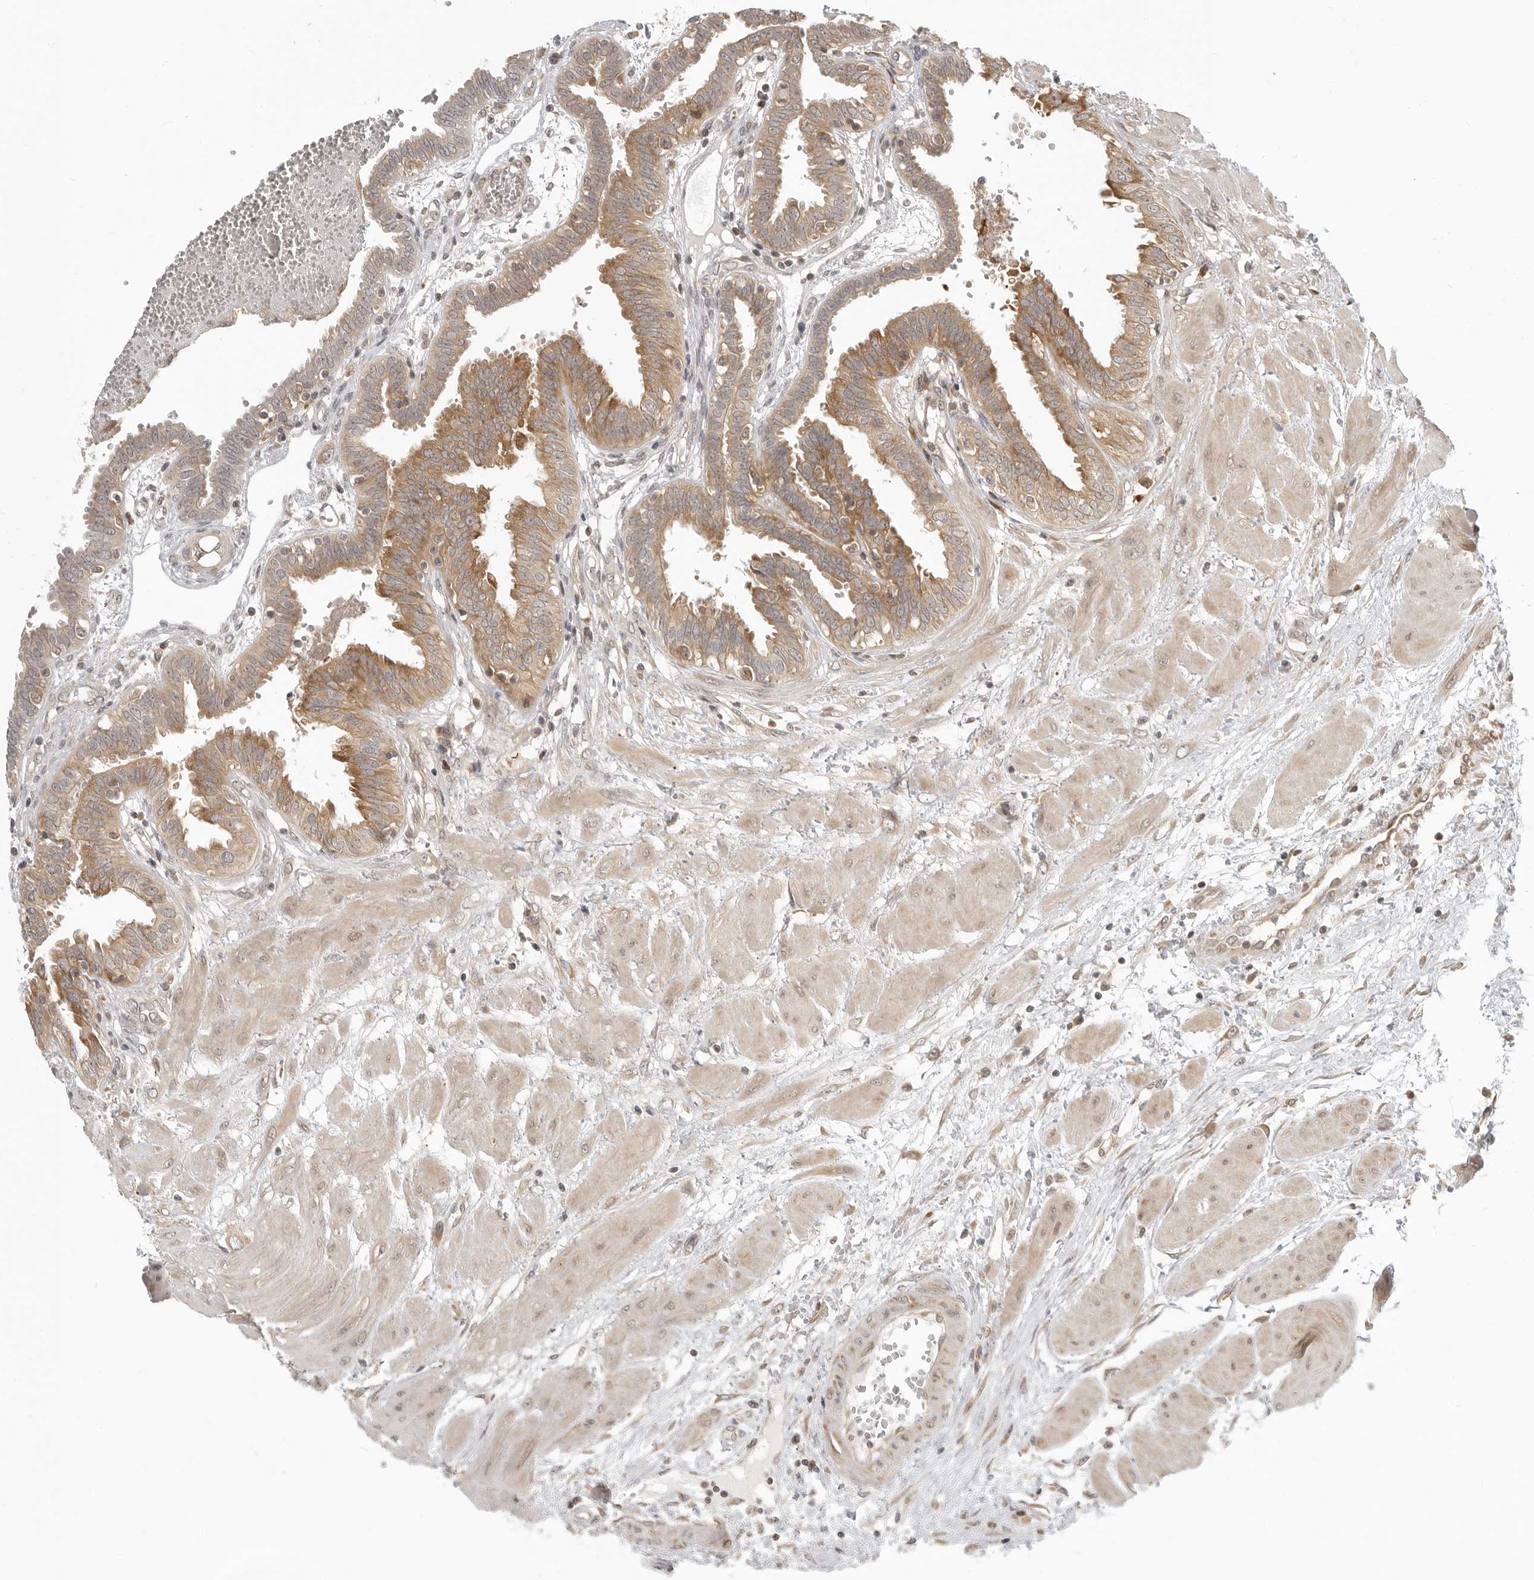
{"staining": {"intensity": "moderate", "quantity": ">75%", "location": "cytoplasmic/membranous"}, "tissue": "fallopian tube", "cell_type": "Glandular cells", "image_type": "normal", "snomed": [{"axis": "morphology", "description": "Normal tissue, NOS"}, {"axis": "topography", "description": "Fallopian tube"}, {"axis": "topography", "description": "Placenta"}], "caption": "Glandular cells display medium levels of moderate cytoplasmic/membranous positivity in about >75% of cells in unremarkable fallopian tube.", "gene": "PRRC2A", "patient": {"sex": "female", "age": 32}}